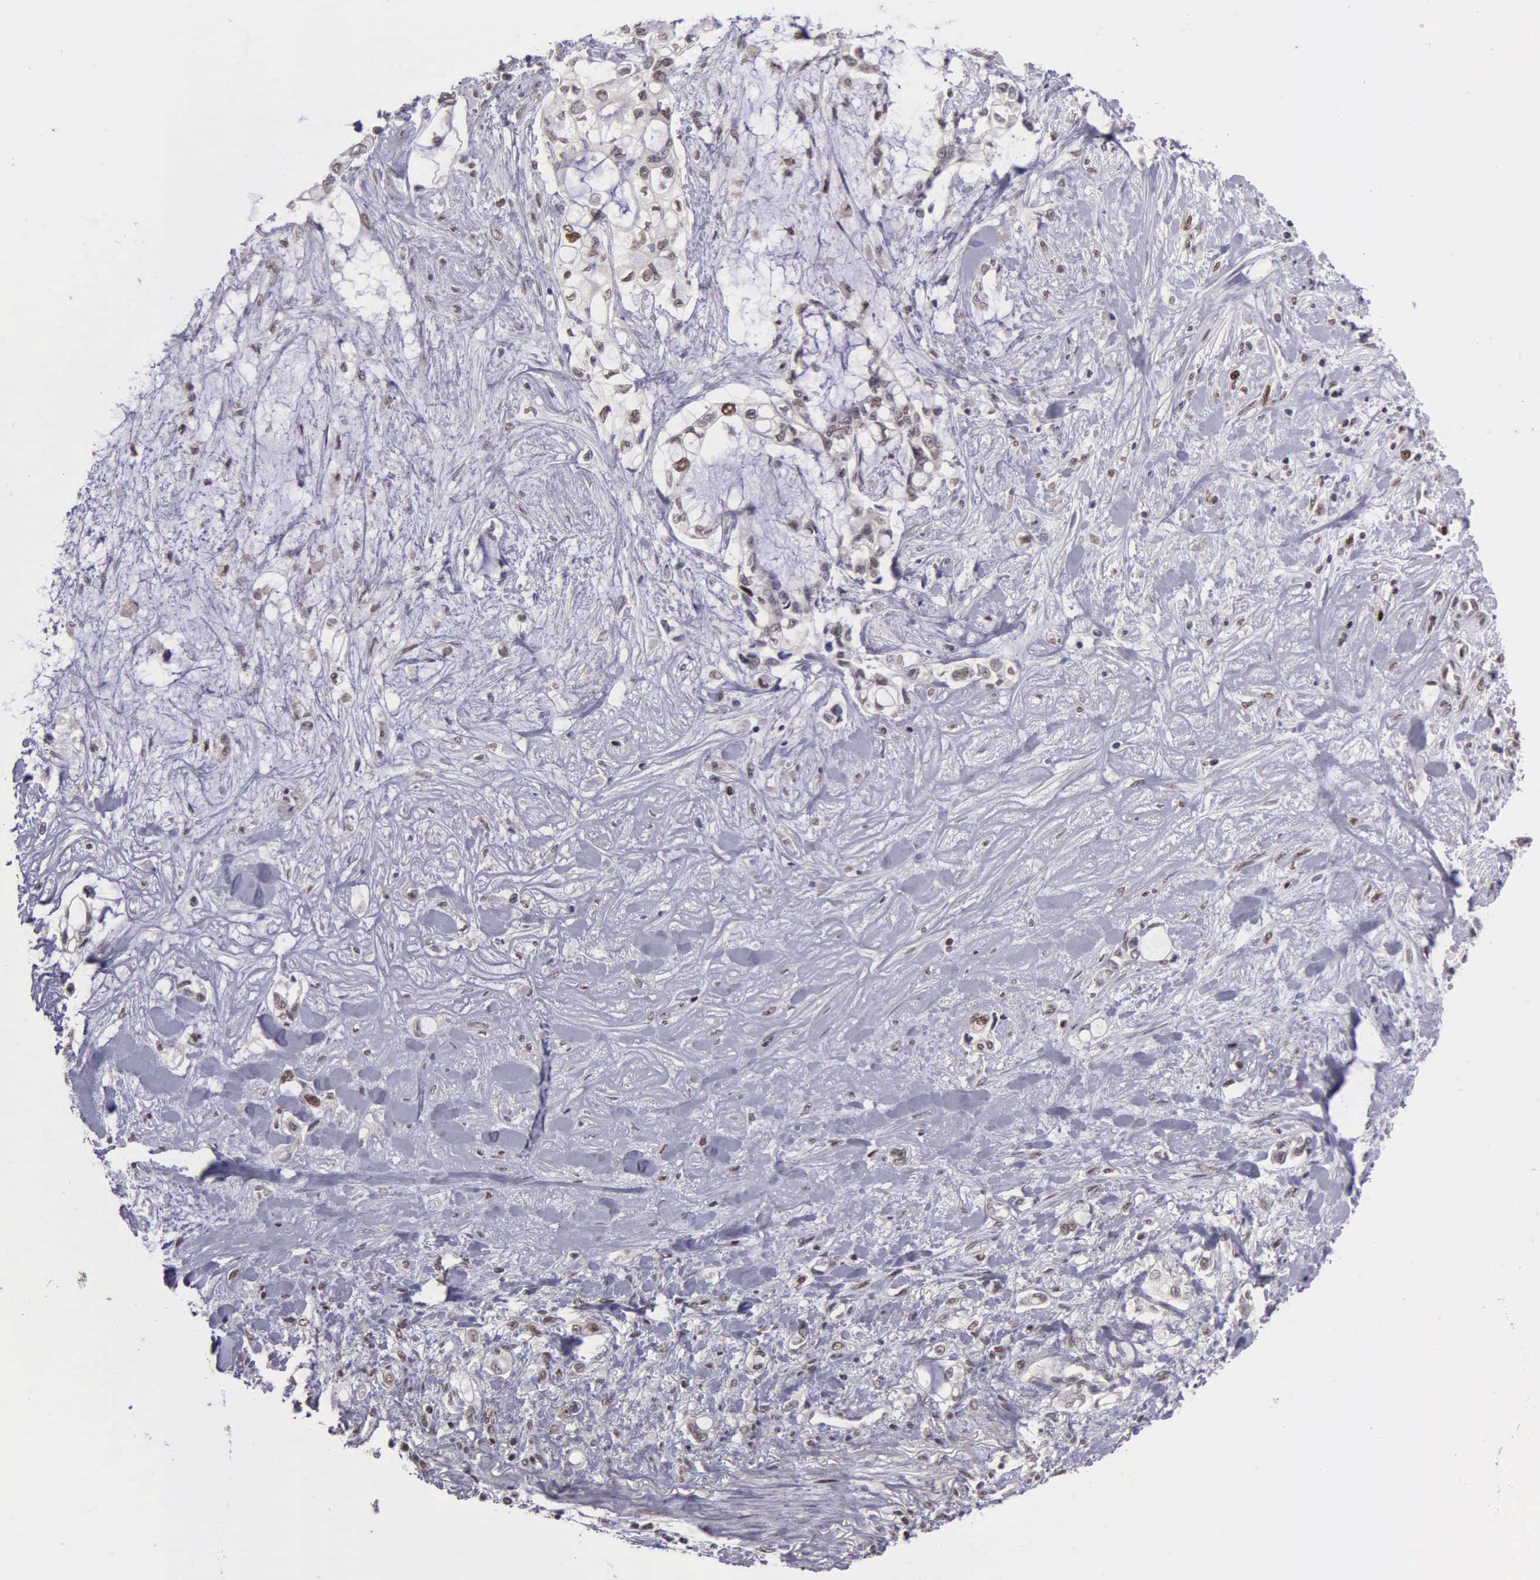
{"staining": {"intensity": "weak", "quantity": "<25%", "location": "cytoplasmic/membranous,nuclear"}, "tissue": "pancreatic cancer", "cell_type": "Tumor cells", "image_type": "cancer", "snomed": [{"axis": "morphology", "description": "Adenocarcinoma, NOS"}, {"axis": "topography", "description": "Pancreas"}], "caption": "Tumor cells are negative for protein expression in human pancreatic cancer. The staining is performed using DAB (3,3'-diaminobenzidine) brown chromogen with nuclei counter-stained in using hematoxylin.", "gene": "UBR7", "patient": {"sex": "female", "age": 70}}